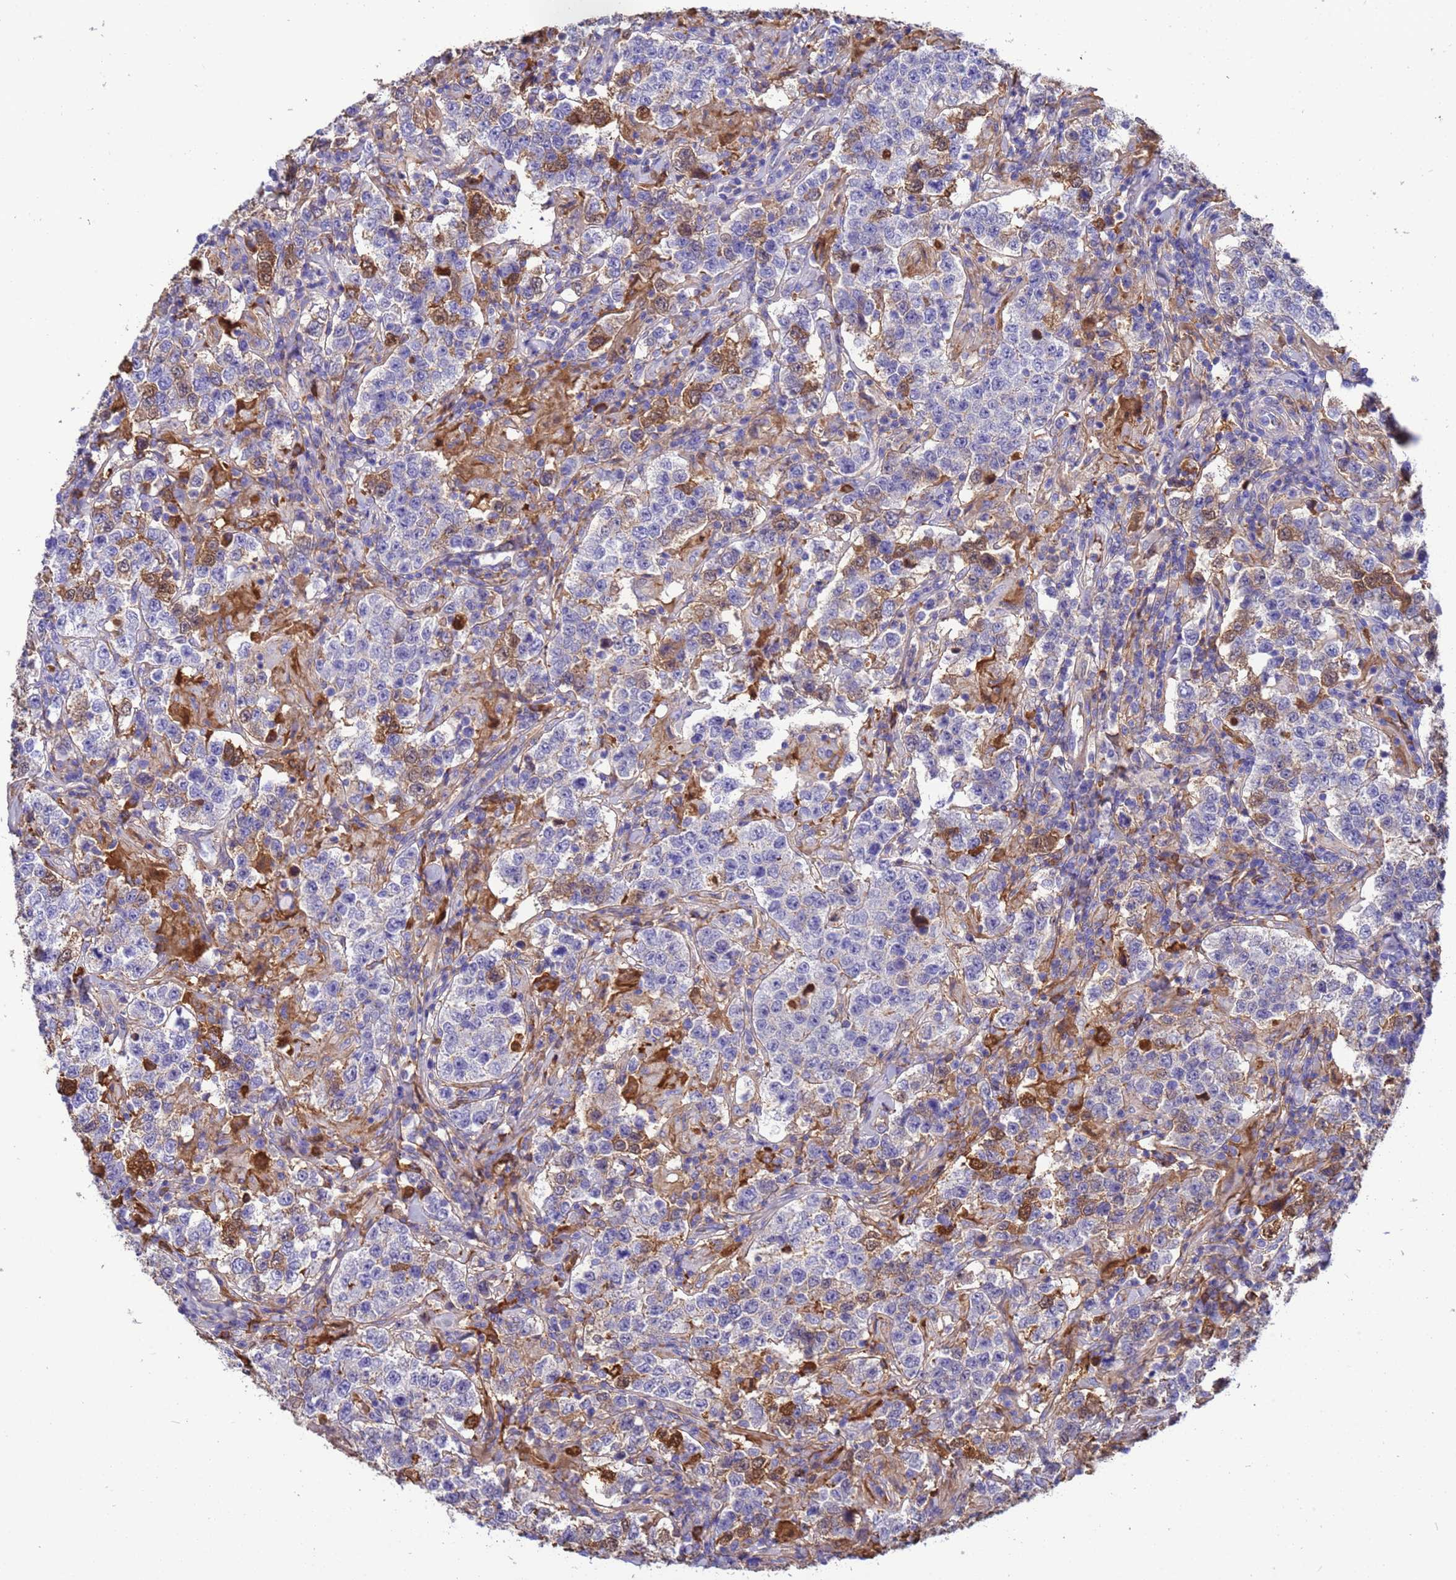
{"staining": {"intensity": "negative", "quantity": "none", "location": "none"}, "tissue": "testis cancer", "cell_type": "Tumor cells", "image_type": "cancer", "snomed": [{"axis": "morphology", "description": "Seminoma, NOS"}, {"axis": "morphology", "description": "Carcinoma, Embryonal, NOS"}, {"axis": "topography", "description": "Testis"}], "caption": "Testis cancer (seminoma) was stained to show a protein in brown. There is no significant staining in tumor cells.", "gene": "H1-7", "patient": {"sex": "male", "age": 41}}